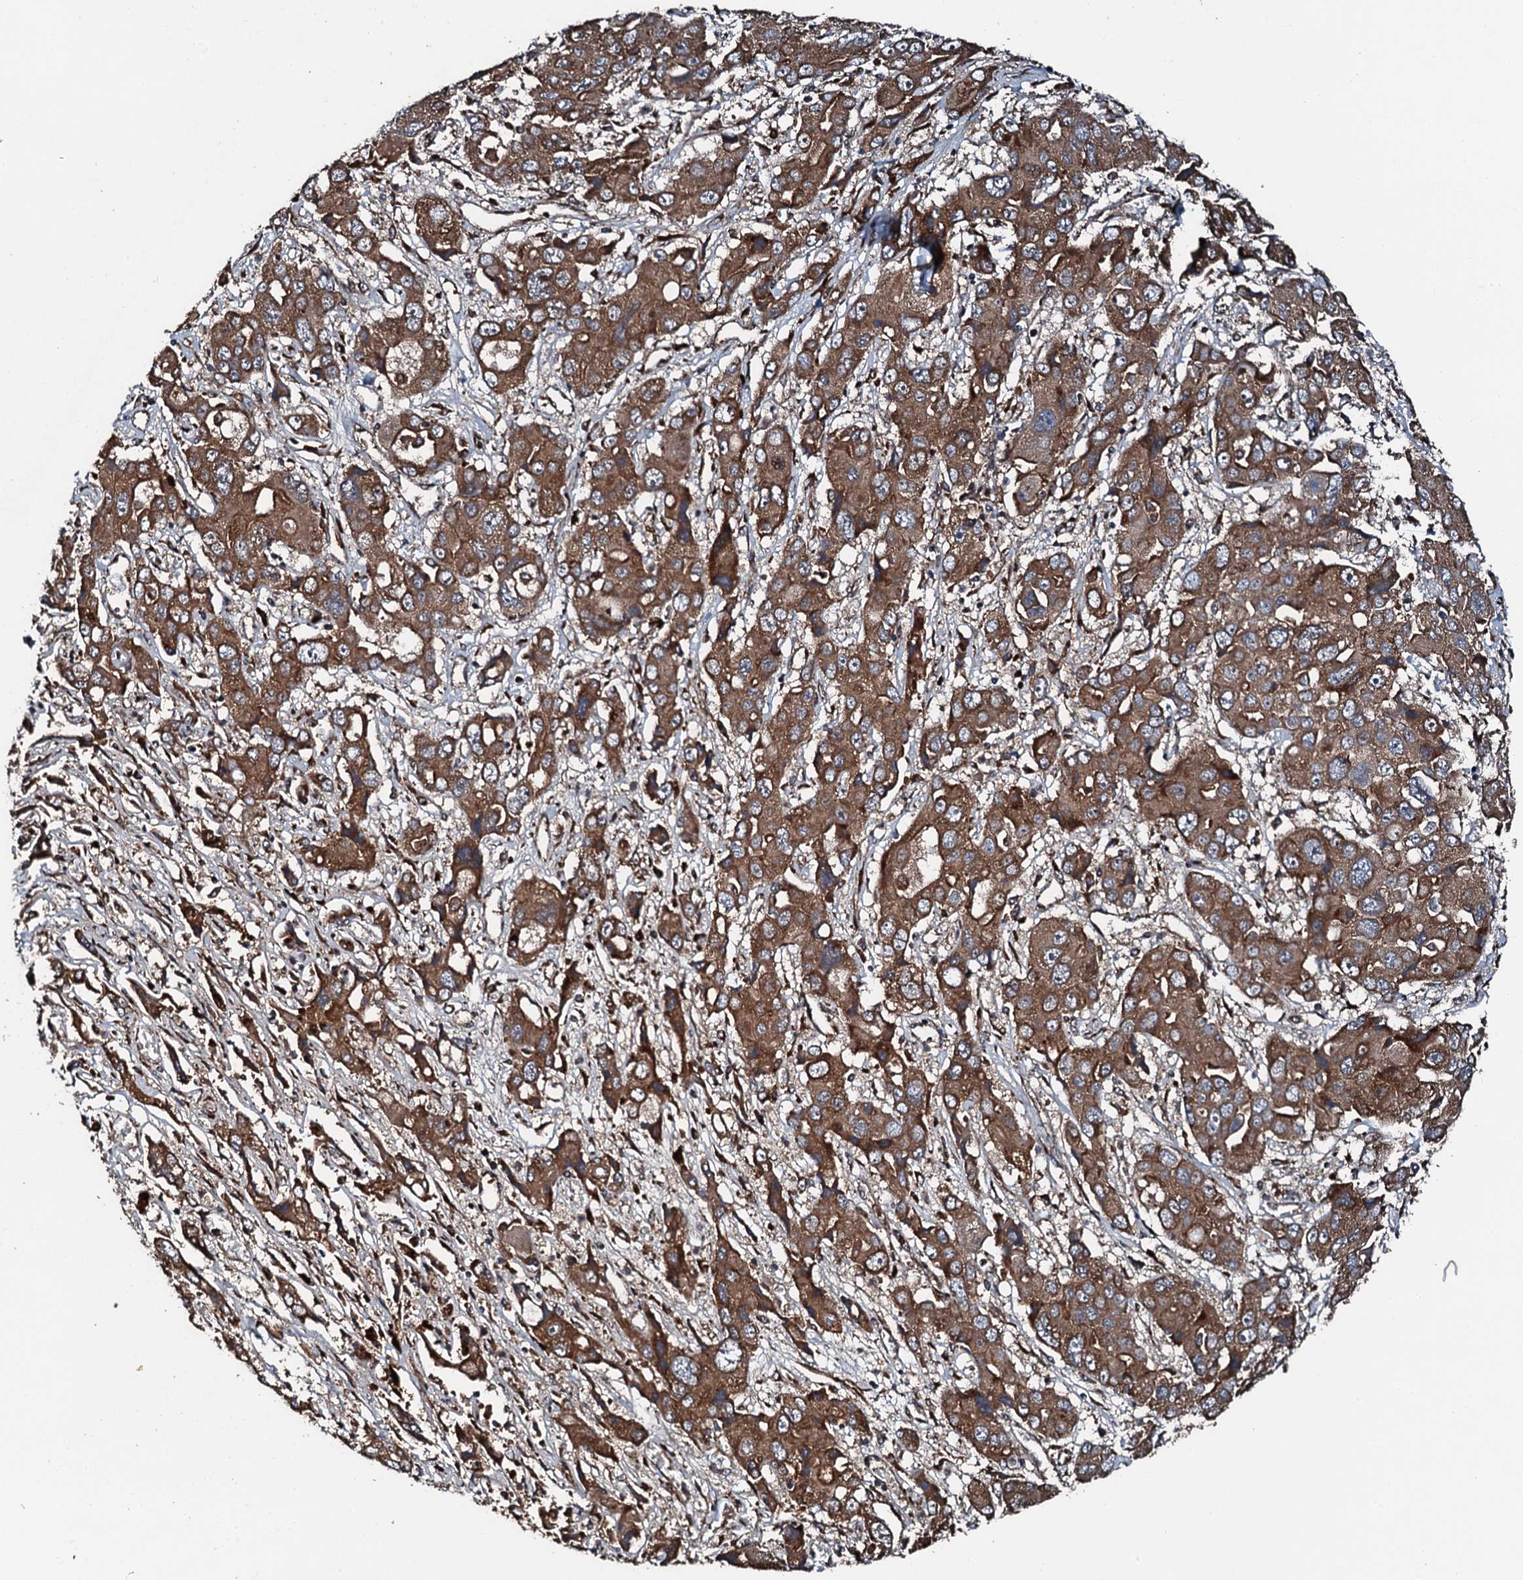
{"staining": {"intensity": "moderate", "quantity": ">75%", "location": "cytoplasmic/membranous"}, "tissue": "liver cancer", "cell_type": "Tumor cells", "image_type": "cancer", "snomed": [{"axis": "morphology", "description": "Cholangiocarcinoma"}, {"axis": "topography", "description": "Liver"}], "caption": "Tumor cells display moderate cytoplasmic/membranous expression in about >75% of cells in cholangiocarcinoma (liver). (IHC, brightfield microscopy, high magnification).", "gene": "FLYWCH1", "patient": {"sex": "male", "age": 67}}